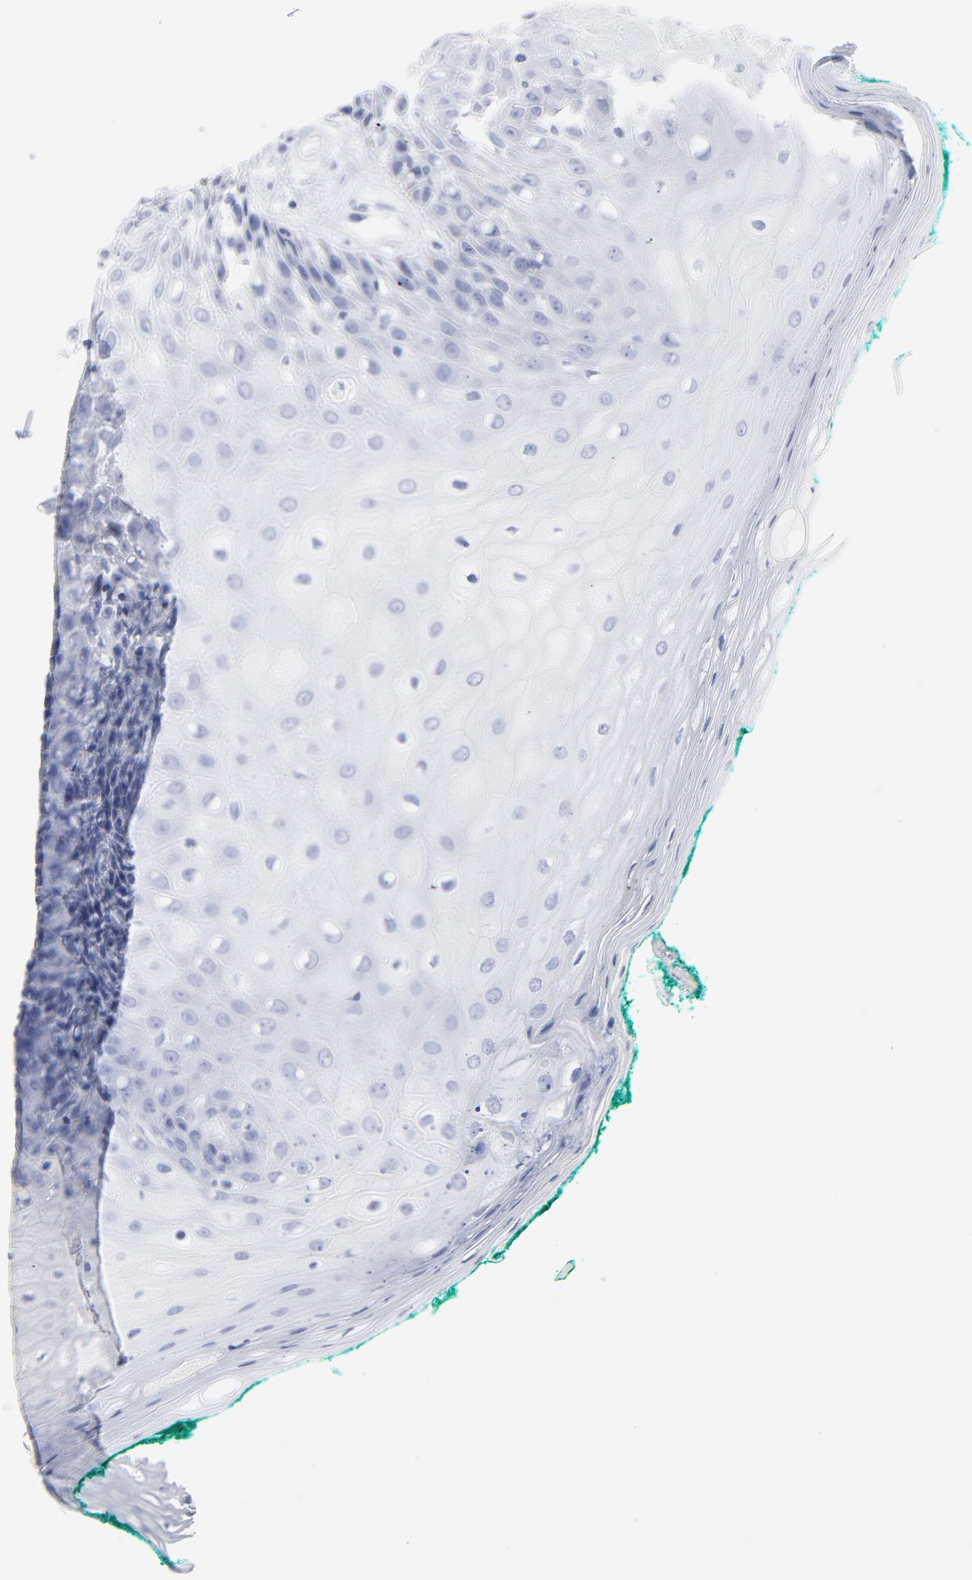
{"staining": {"intensity": "negative", "quantity": "none", "location": "none"}, "tissue": "oral mucosa", "cell_type": "Squamous epithelial cells", "image_type": "normal", "snomed": [{"axis": "morphology", "description": "Normal tissue, NOS"}, {"axis": "morphology", "description": "Squamous cell carcinoma, NOS"}, {"axis": "topography", "description": "Skeletal muscle"}, {"axis": "topography", "description": "Oral tissue"}, {"axis": "topography", "description": "Head-Neck"}], "caption": "A micrograph of human oral mucosa is negative for staining in squamous epithelial cells. (IHC, brightfield microscopy, high magnification).", "gene": "AGTR1", "patient": {"sex": "female", "age": 84}}